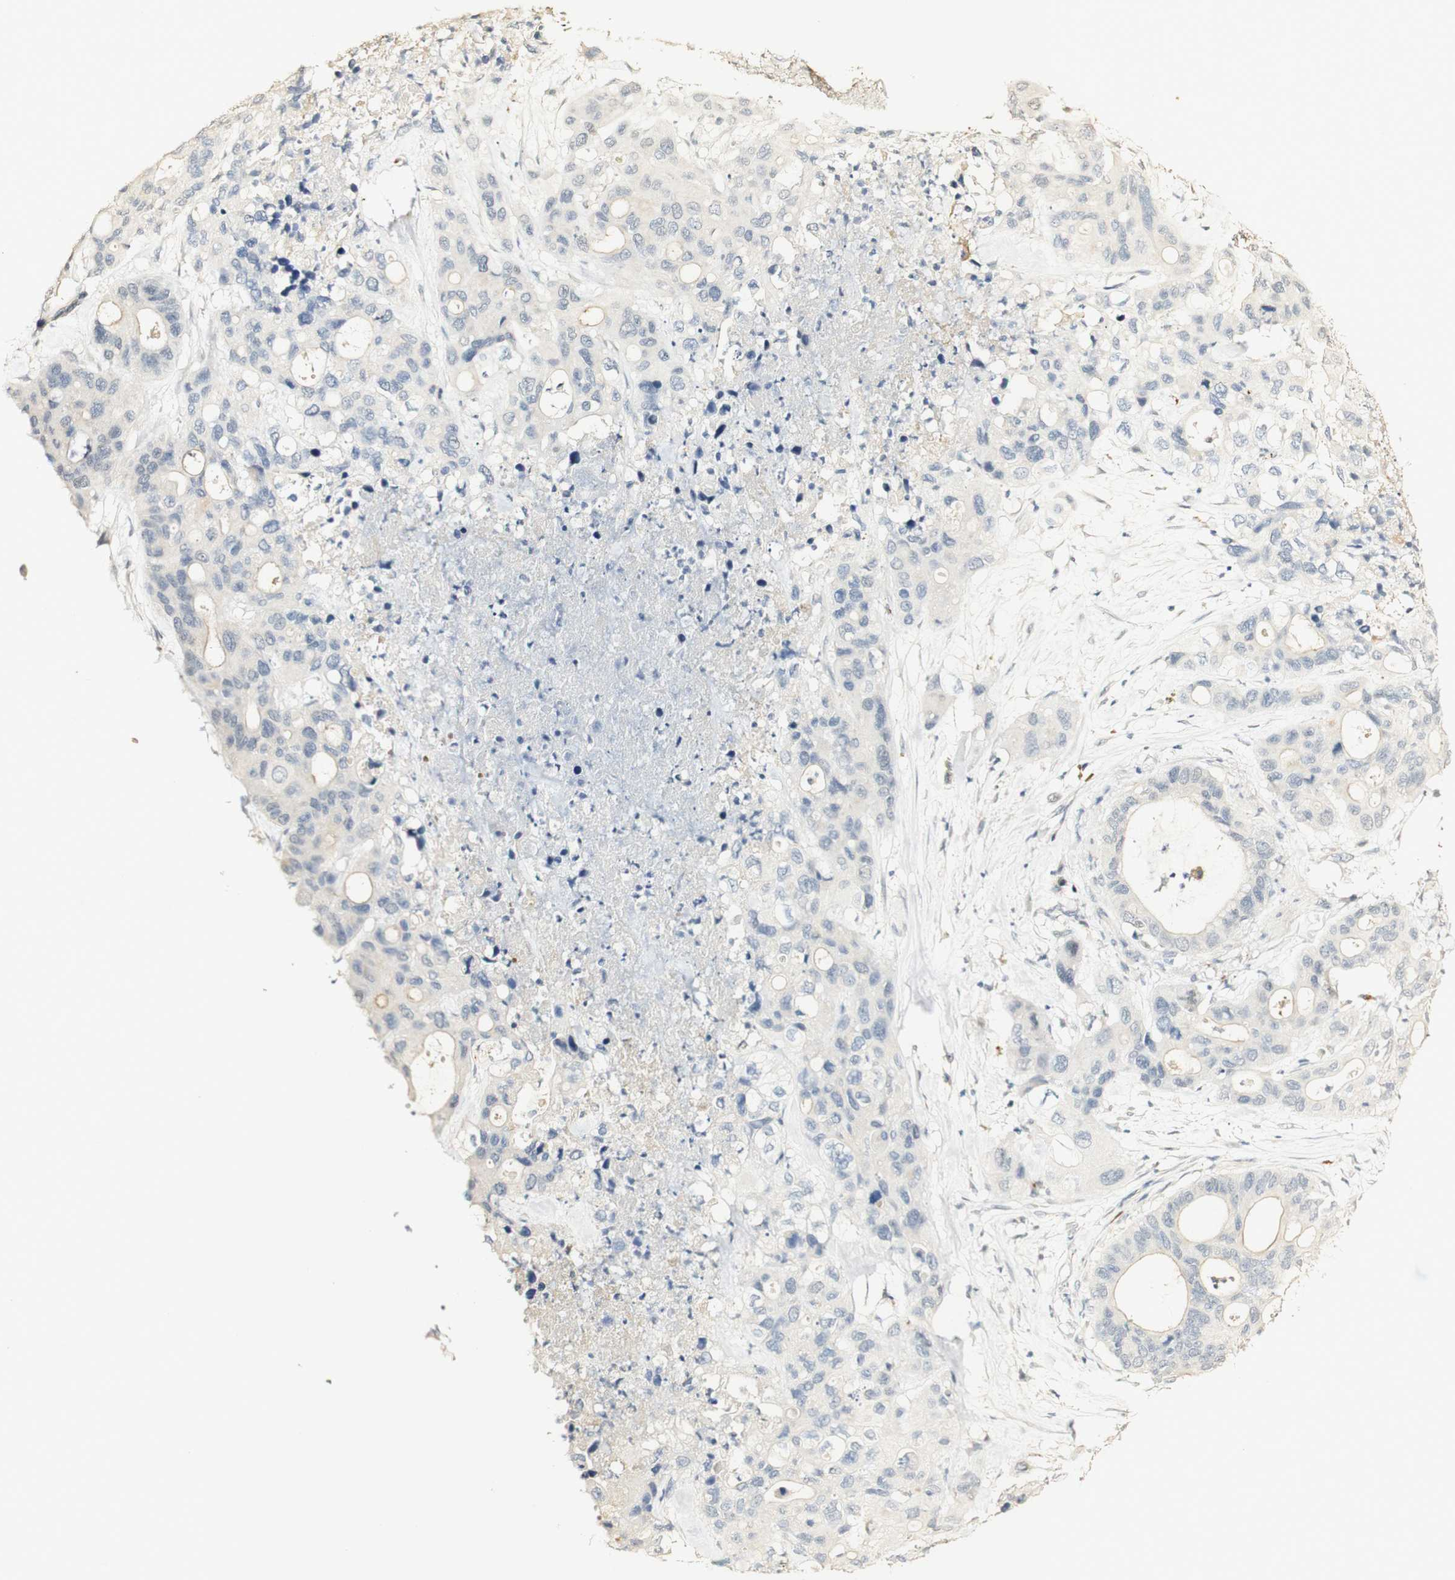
{"staining": {"intensity": "negative", "quantity": "none", "location": "none"}, "tissue": "pancreatic cancer", "cell_type": "Tumor cells", "image_type": "cancer", "snomed": [{"axis": "morphology", "description": "Adenocarcinoma, NOS"}, {"axis": "topography", "description": "Pancreas"}], "caption": "The histopathology image displays no significant positivity in tumor cells of pancreatic cancer.", "gene": "SYT7", "patient": {"sex": "female", "age": 71}}